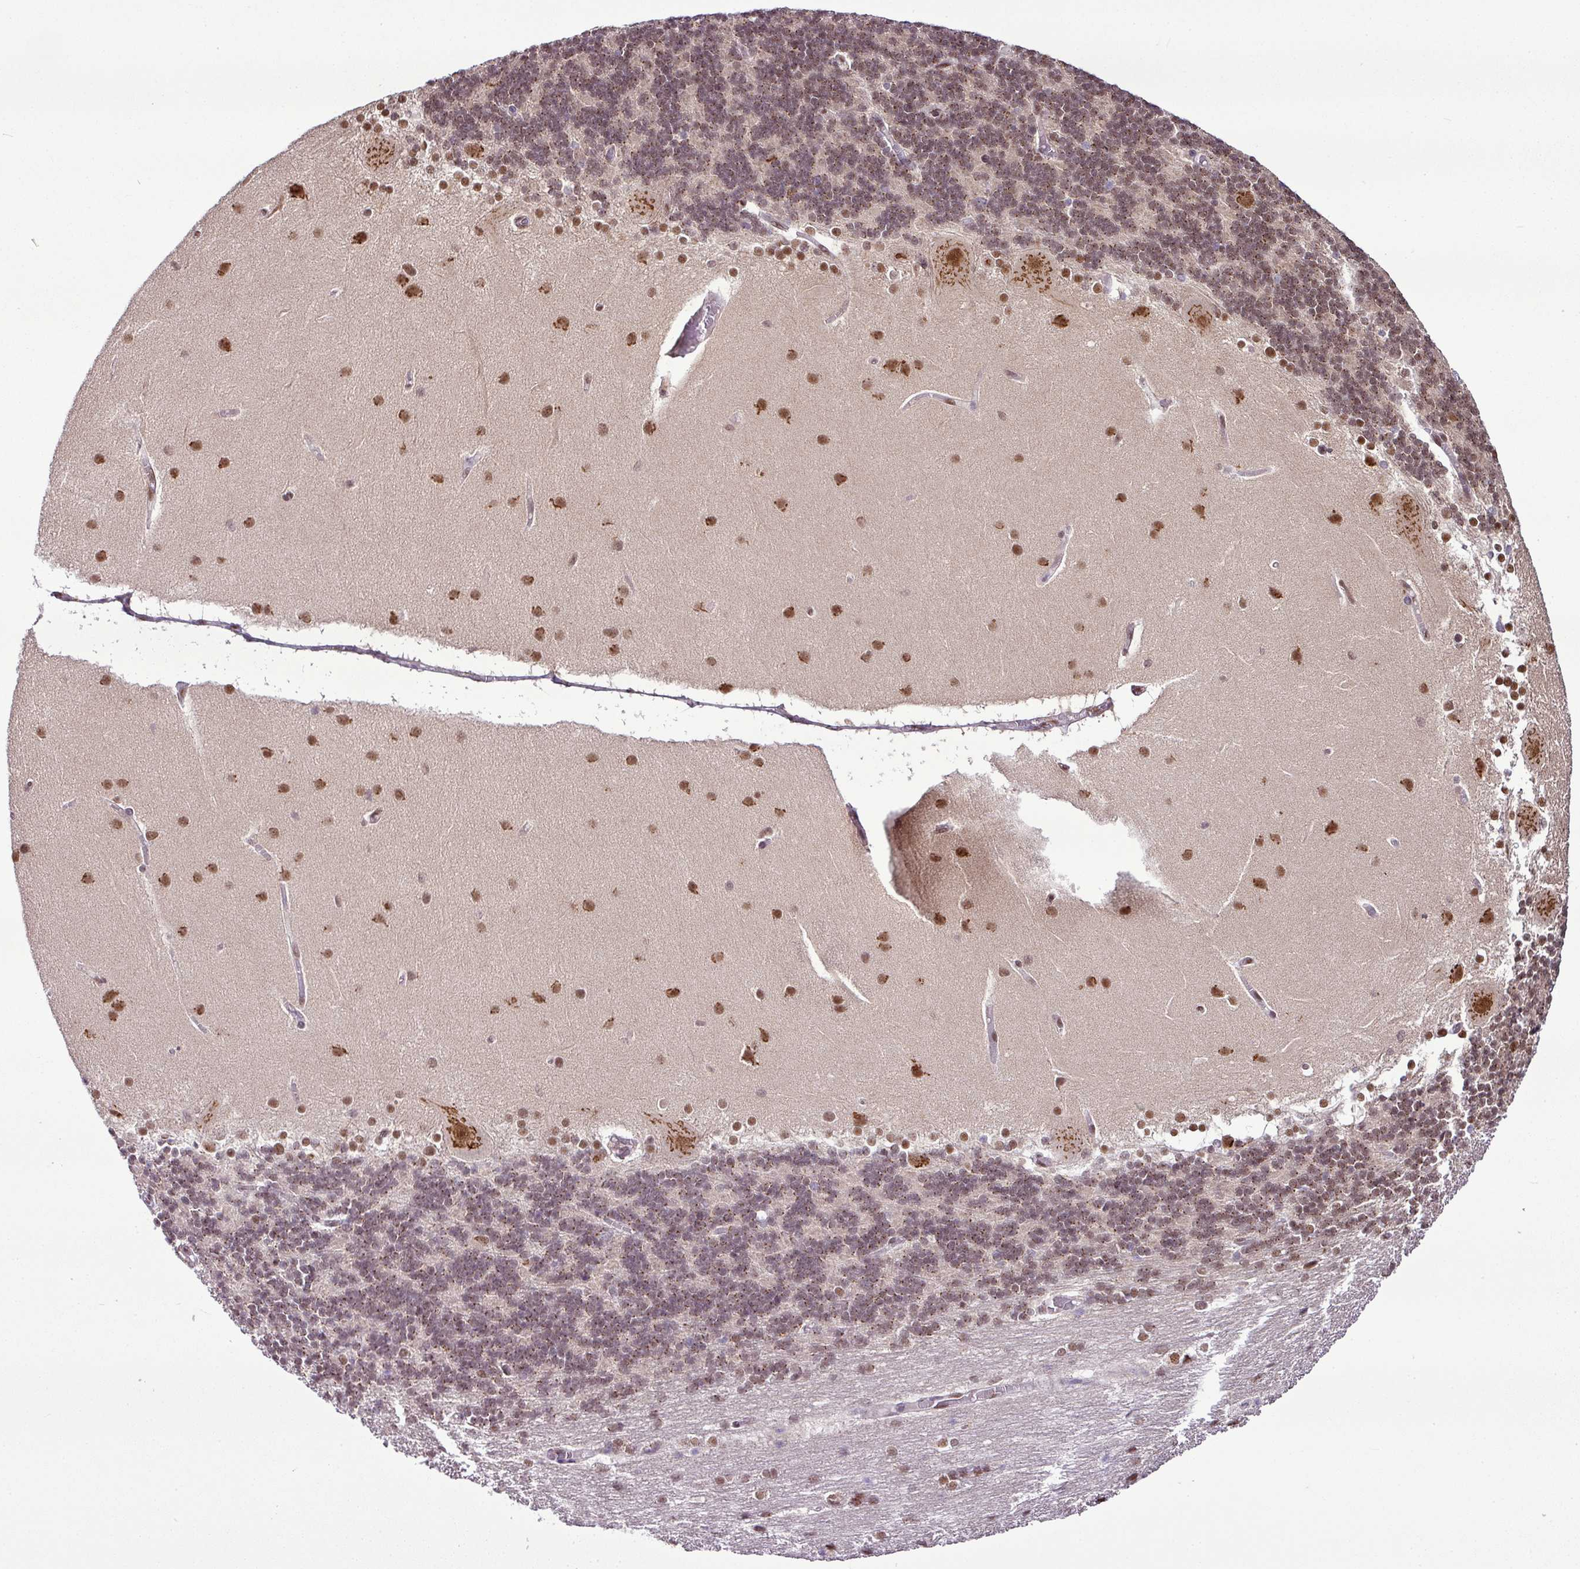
{"staining": {"intensity": "moderate", "quantity": "25%-75%", "location": "cytoplasmic/membranous,nuclear"}, "tissue": "cerebellum", "cell_type": "Cells in granular layer", "image_type": "normal", "snomed": [{"axis": "morphology", "description": "Normal tissue, NOS"}, {"axis": "topography", "description": "Cerebellum"}], "caption": "Normal cerebellum displays moderate cytoplasmic/membranous,nuclear positivity in about 25%-75% of cells in granular layer, visualized by immunohistochemistry.", "gene": "PGAP4", "patient": {"sex": "female", "age": 54}}